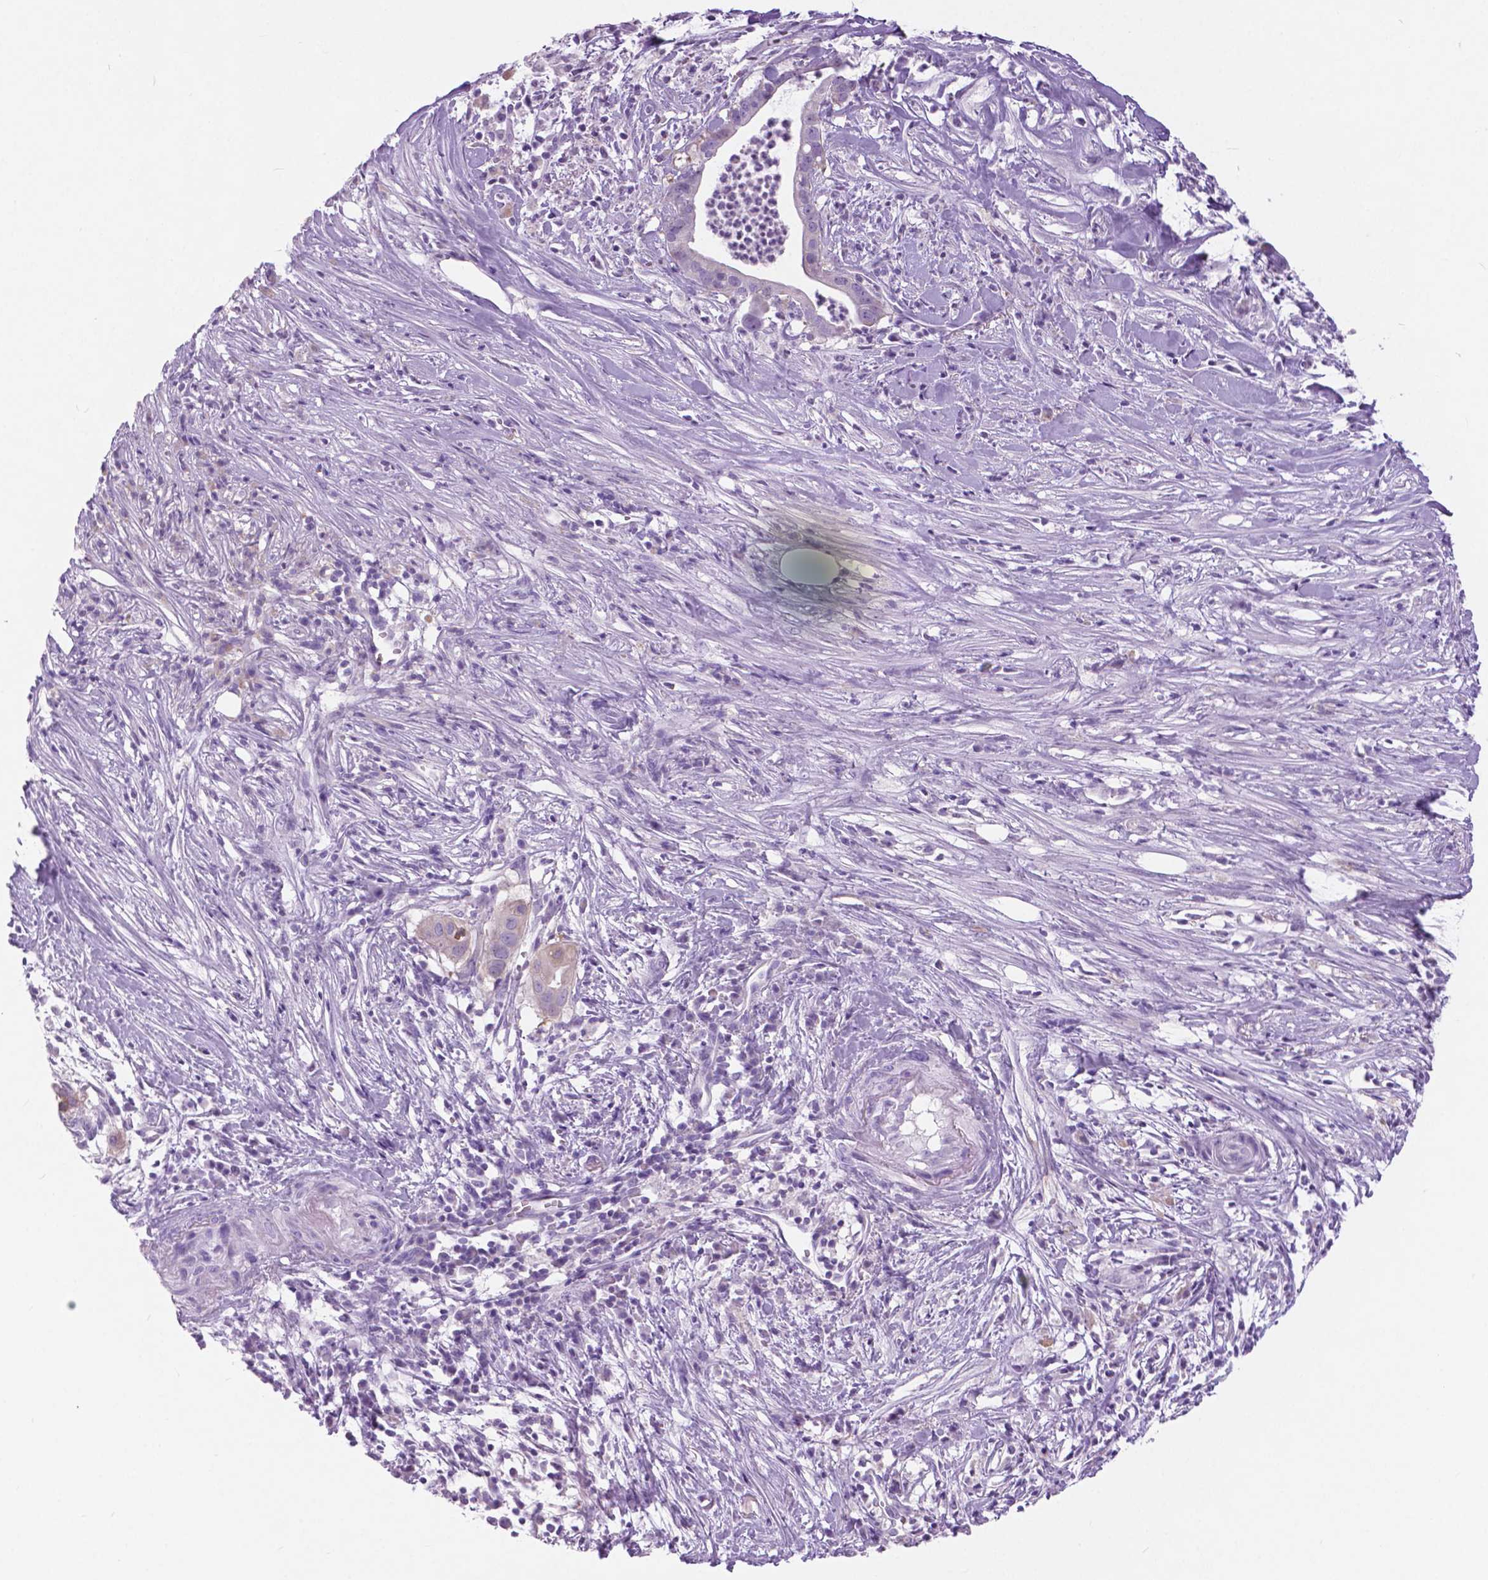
{"staining": {"intensity": "negative", "quantity": "none", "location": "none"}, "tissue": "pancreatic cancer", "cell_type": "Tumor cells", "image_type": "cancer", "snomed": [{"axis": "morphology", "description": "Adenocarcinoma, NOS"}, {"axis": "topography", "description": "Pancreas"}], "caption": "DAB immunohistochemical staining of human pancreatic adenocarcinoma exhibits no significant positivity in tumor cells.", "gene": "TP53TG5", "patient": {"sex": "male", "age": 61}}